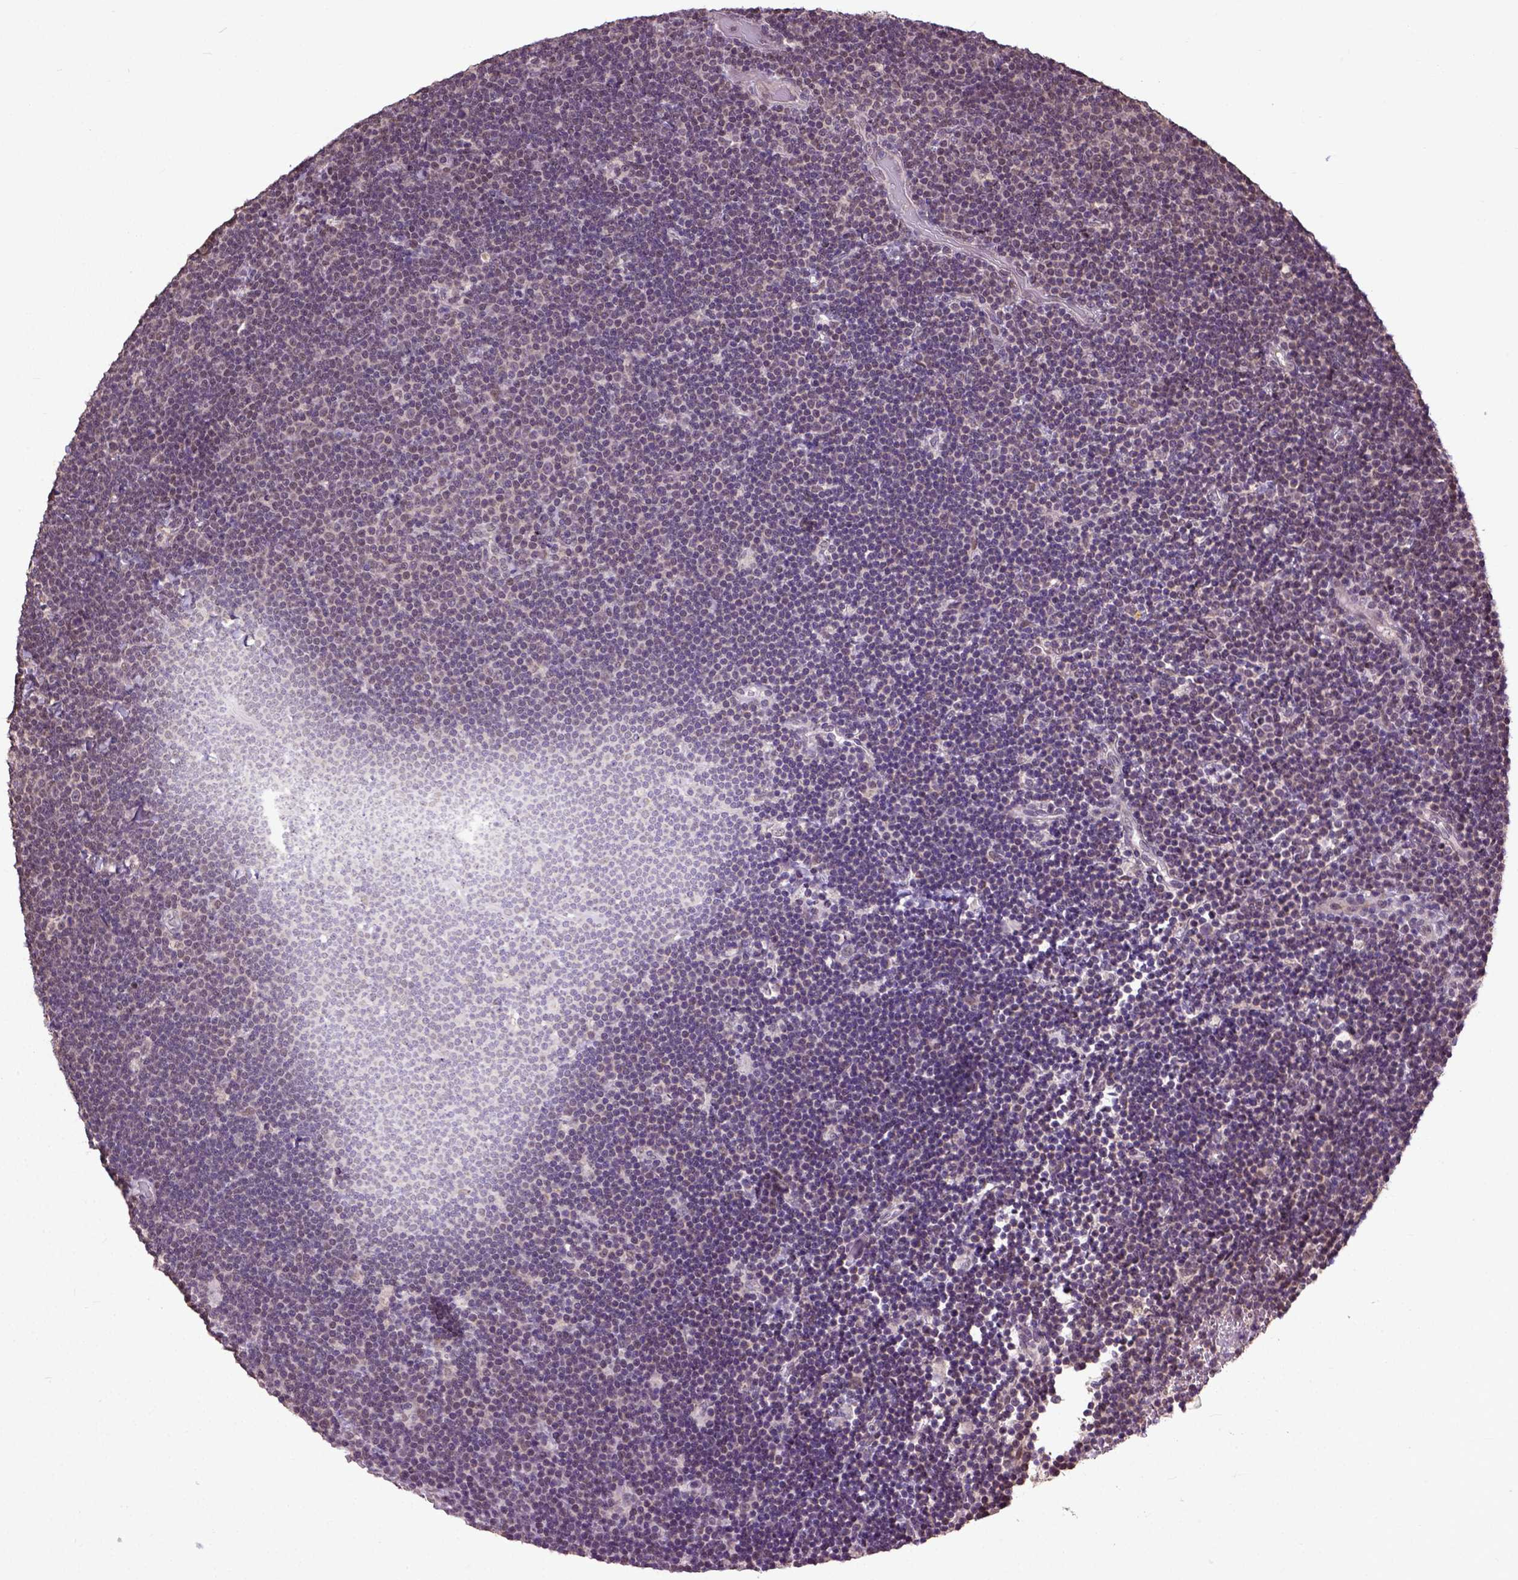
{"staining": {"intensity": "moderate", "quantity": "25%-75%", "location": "nuclear"}, "tissue": "lymphoma", "cell_type": "Tumor cells", "image_type": "cancer", "snomed": [{"axis": "morphology", "description": "Malignant lymphoma, non-Hodgkin's type, Low grade"}, {"axis": "topography", "description": "Brain"}], "caption": "Protein staining reveals moderate nuclear staining in approximately 25%-75% of tumor cells in lymphoma. Using DAB (brown) and hematoxylin (blue) stains, captured at high magnification using brightfield microscopy.", "gene": "UBA3", "patient": {"sex": "female", "age": 66}}